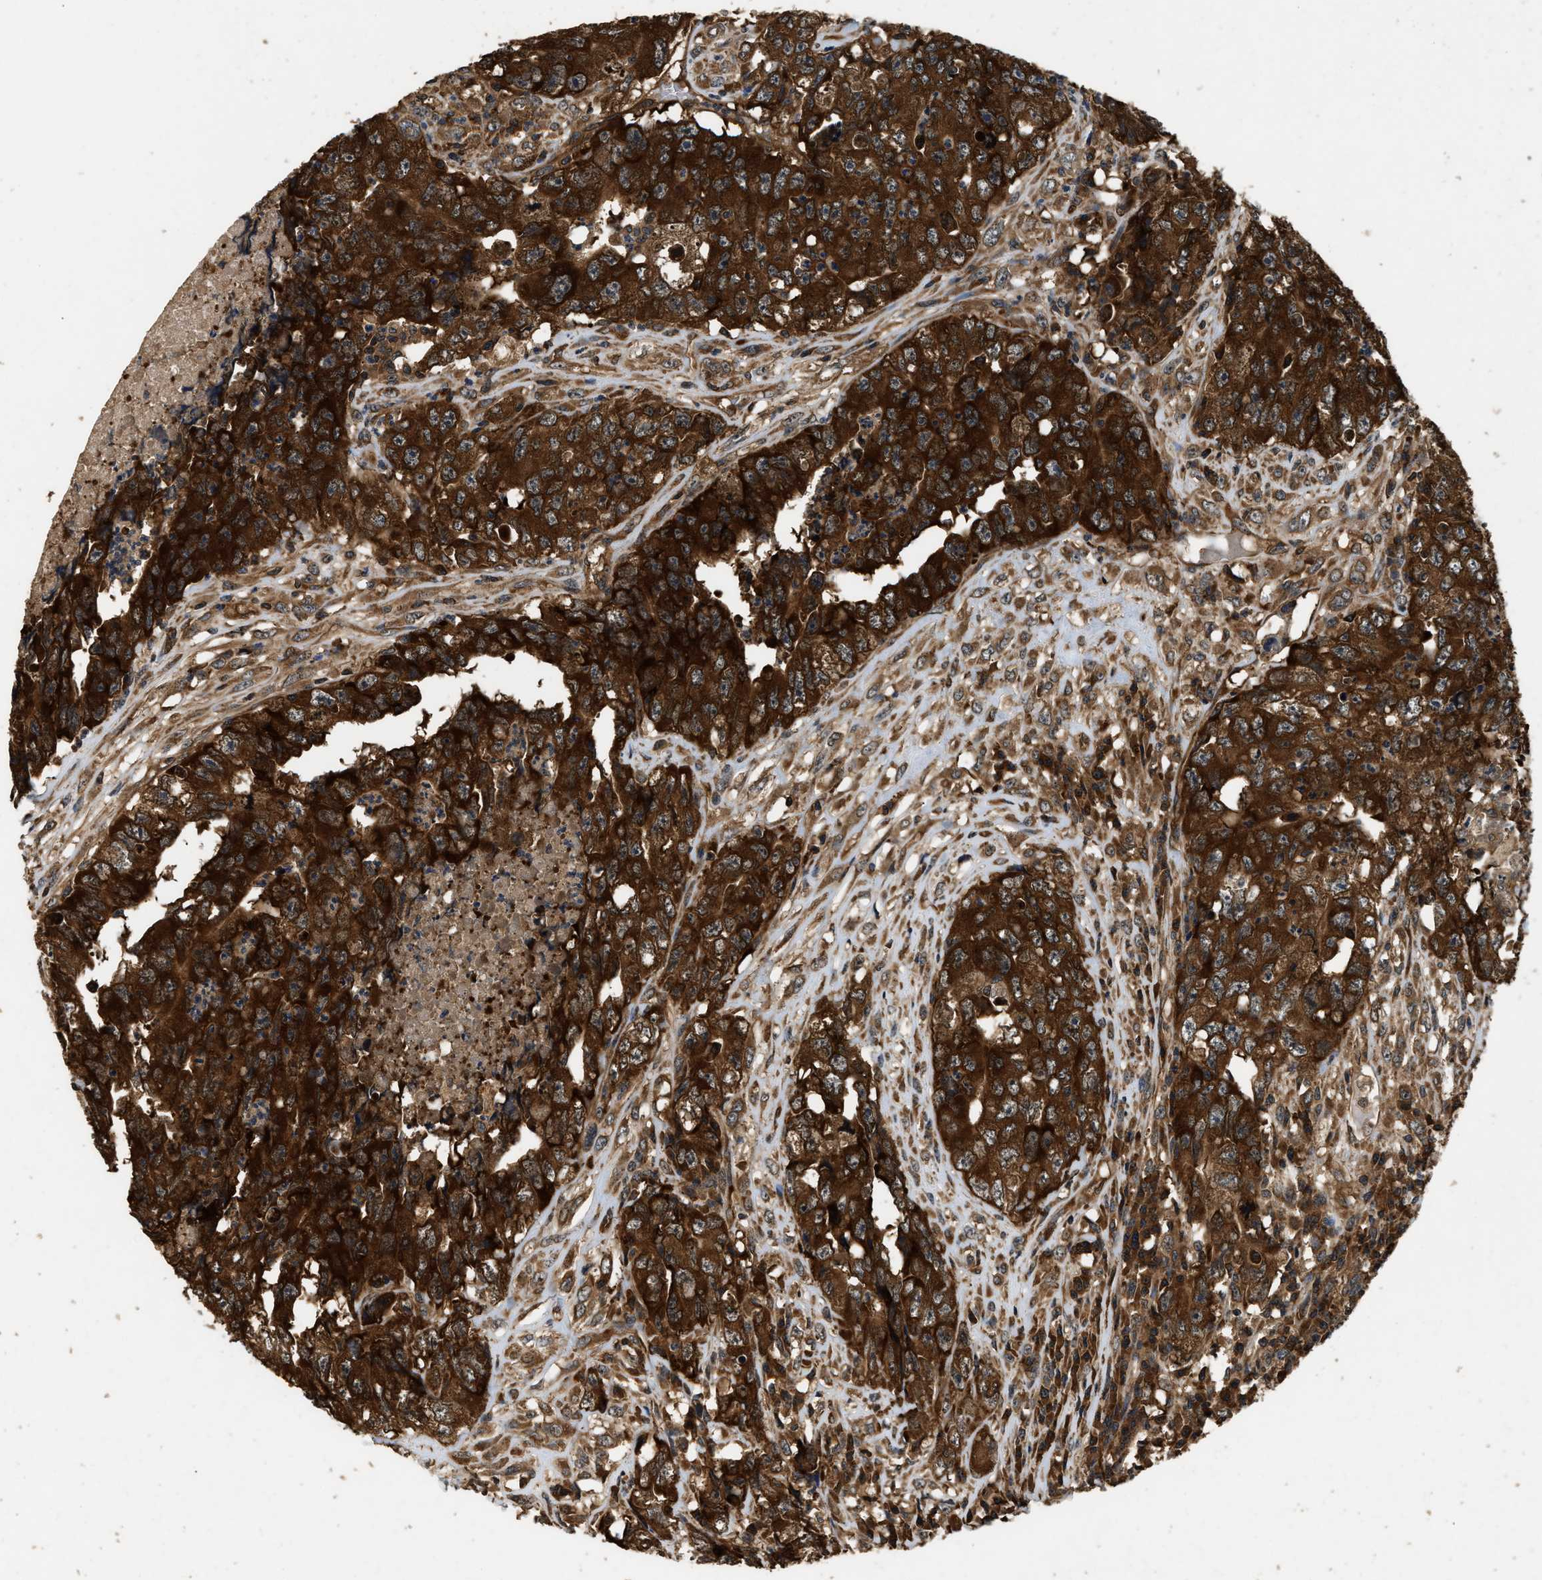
{"staining": {"intensity": "strong", "quantity": ">75%", "location": "cytoplasmic/membranous"}, "tissue": "testis cancer", "cell_type": "Tumor cells", "image_type": "cancer", "snomed": [{"axis": "morphology", "description": "Carcinoma, Embryonal, NOS"}, {"axis": "topography", "description": "Testis"}], "caption": "An image showing strong cytoplasmic/membranous expression in about >75% of tumor cells in embryonal carcinoma (testis), as visualized by brown immunohistochemical staining.", "gene": "DNAJC2", "patient": {"sex": "male", "age": 32}}